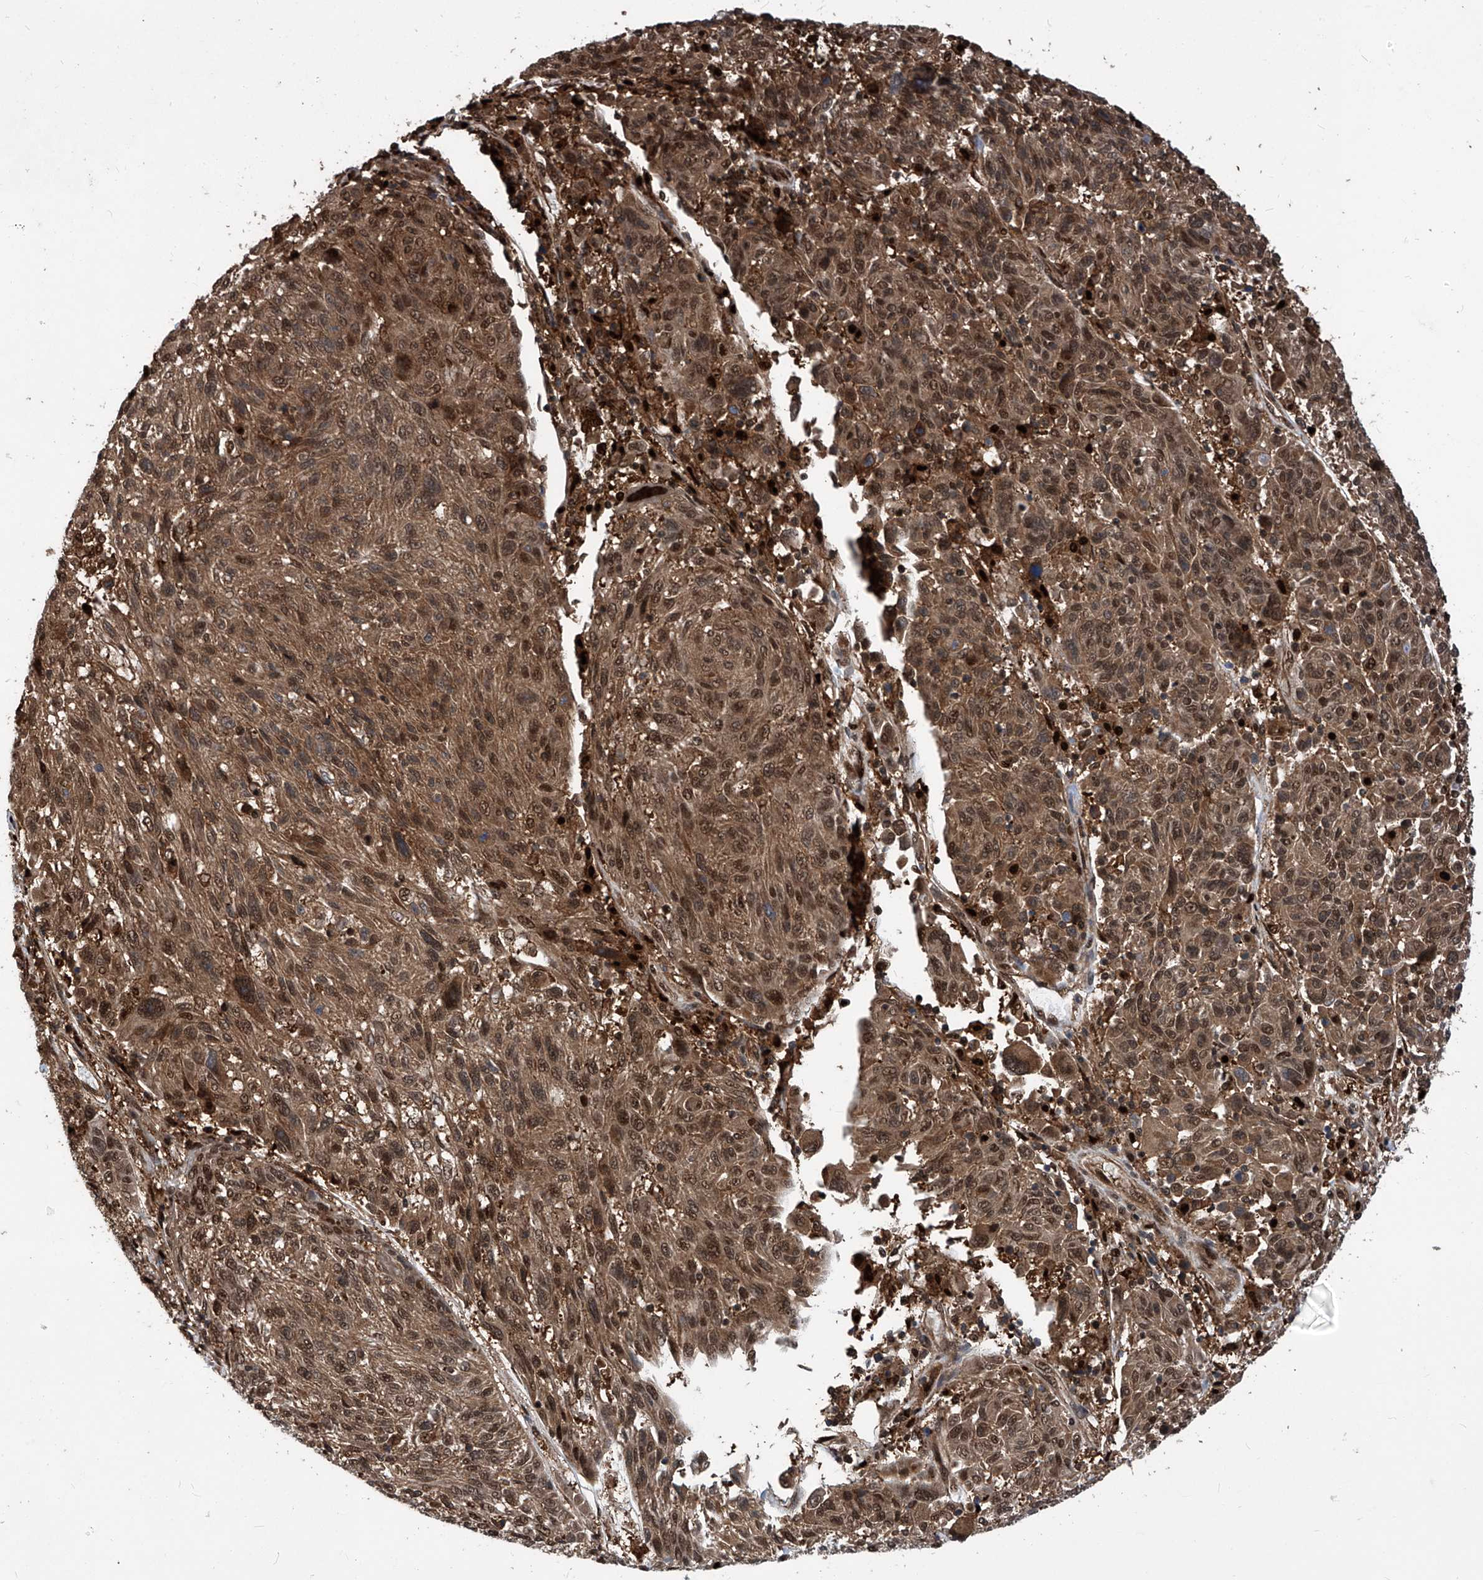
{"staining": {"intensity": "moderate", "quantity": ">75%", "location": "cytoplasmic/membranous,nuclear"}, "tissue": "melanoma", "cell_type": "Tumor cells", "image_type": "cancer", "snomed": [{"axis": "morphology", "description": "Malignant melanoma, NOS"}, {"axis": "topography", "description": "Skin"}], "caption": "There is medium levels of moderate cytoplasmic/membranous and nuclear staining in tumor cells of malignant melanoma, as demonstrated by immunohistochemical staining (brown color).", "gene": "PSMB1", "patient": {"sex": "male", "age": 53}}